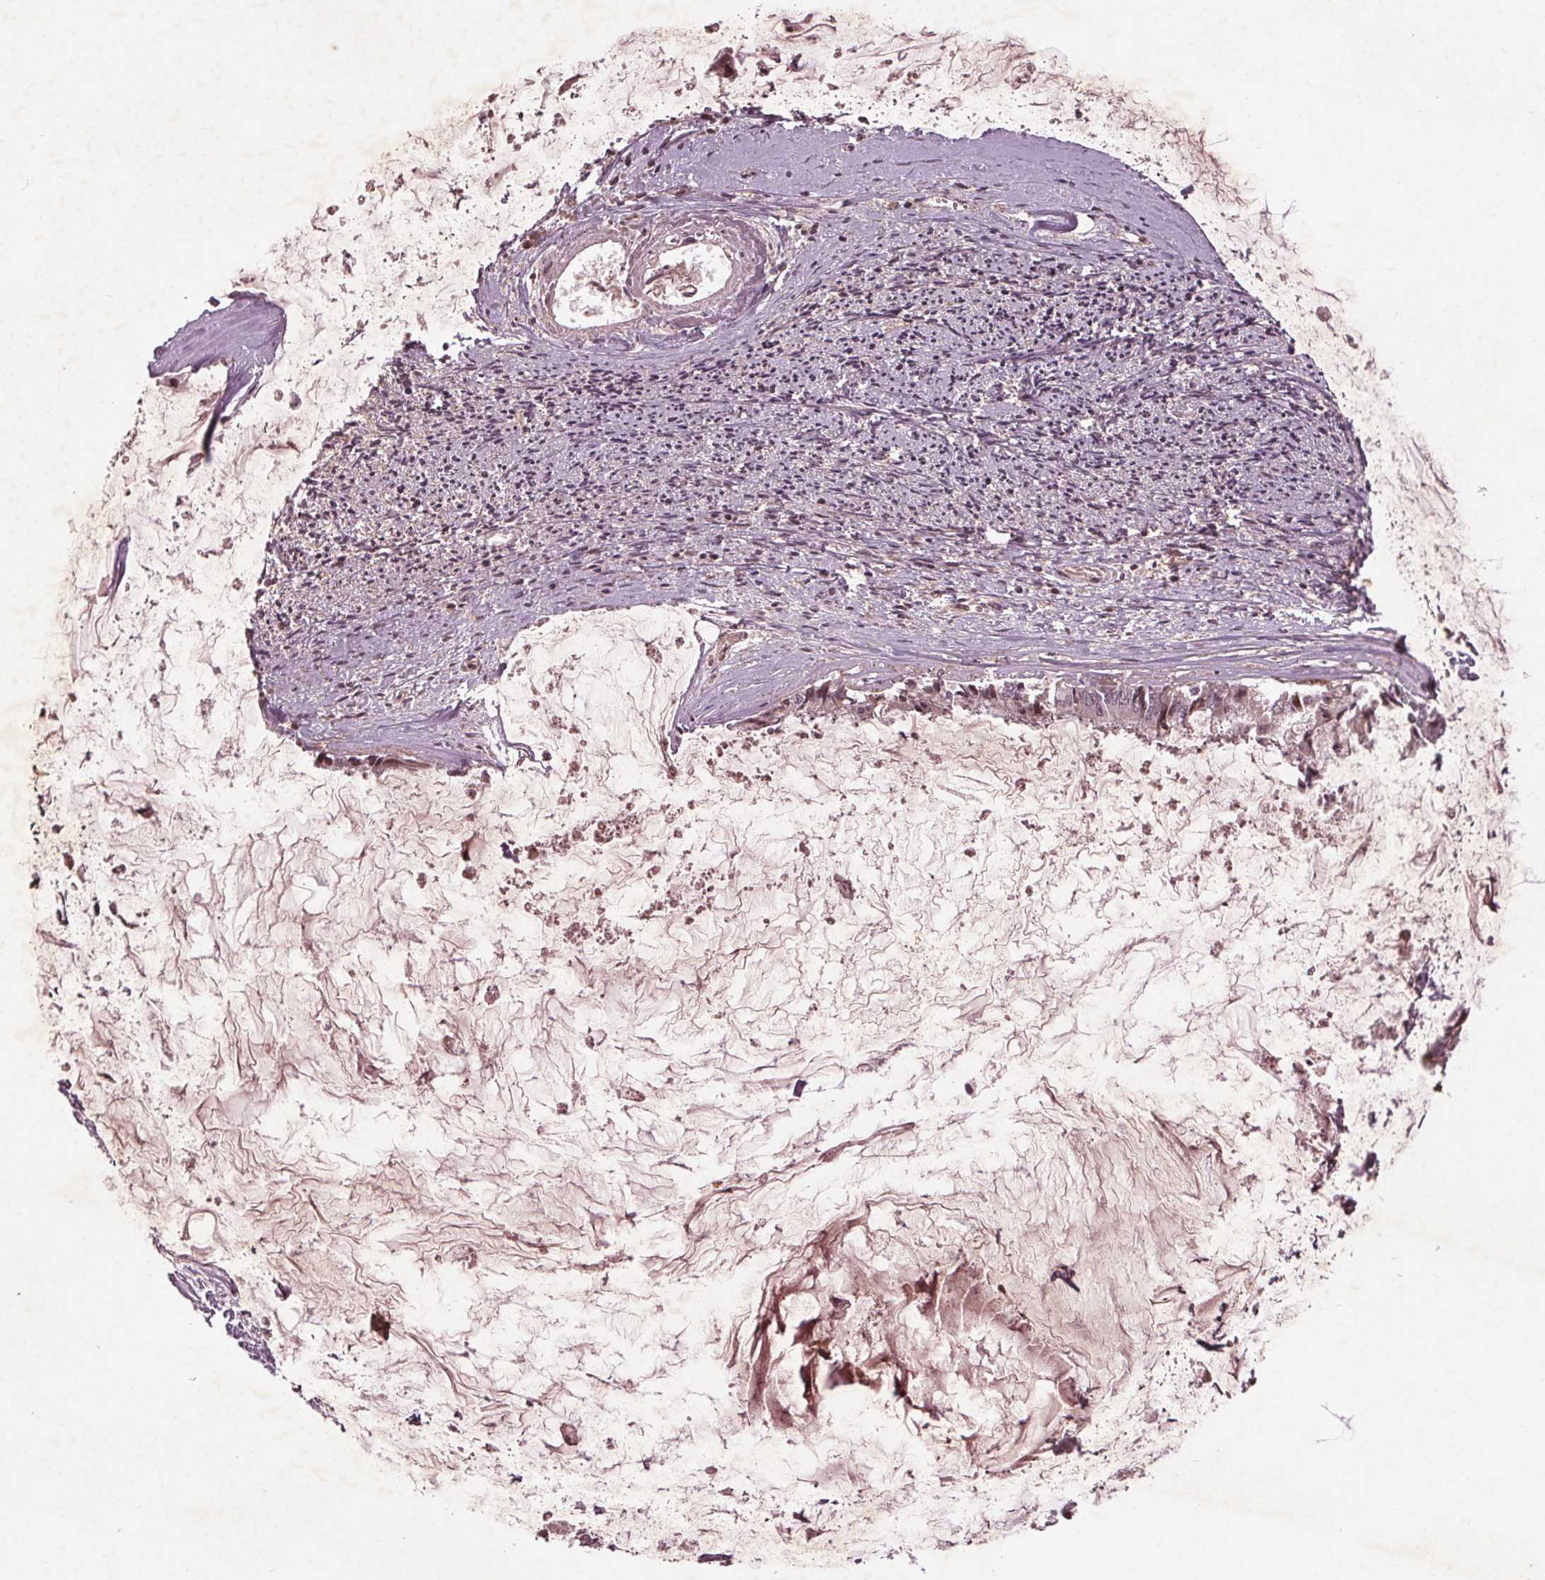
{"staining": {"intensity": "weak", "quantity": "<25%", "location": "cytoplasmic/membranous"}, "tissue": "ovarian cancer", "cell_type": "Tumor cells", "image_type": "cancer", "snomed": [{"axis": "morphology", "description": "Cystadenocarcinoma, mucinous, NOS"}, {"axis": "topography", "description": "Ovary"}], "caption": "IHC of human ovarian mucinous cystadenocarcinoma exhibits no staining in tumor cells.", "gene": "CDKL4", "patient": {"sex": "female", "age": 90}}